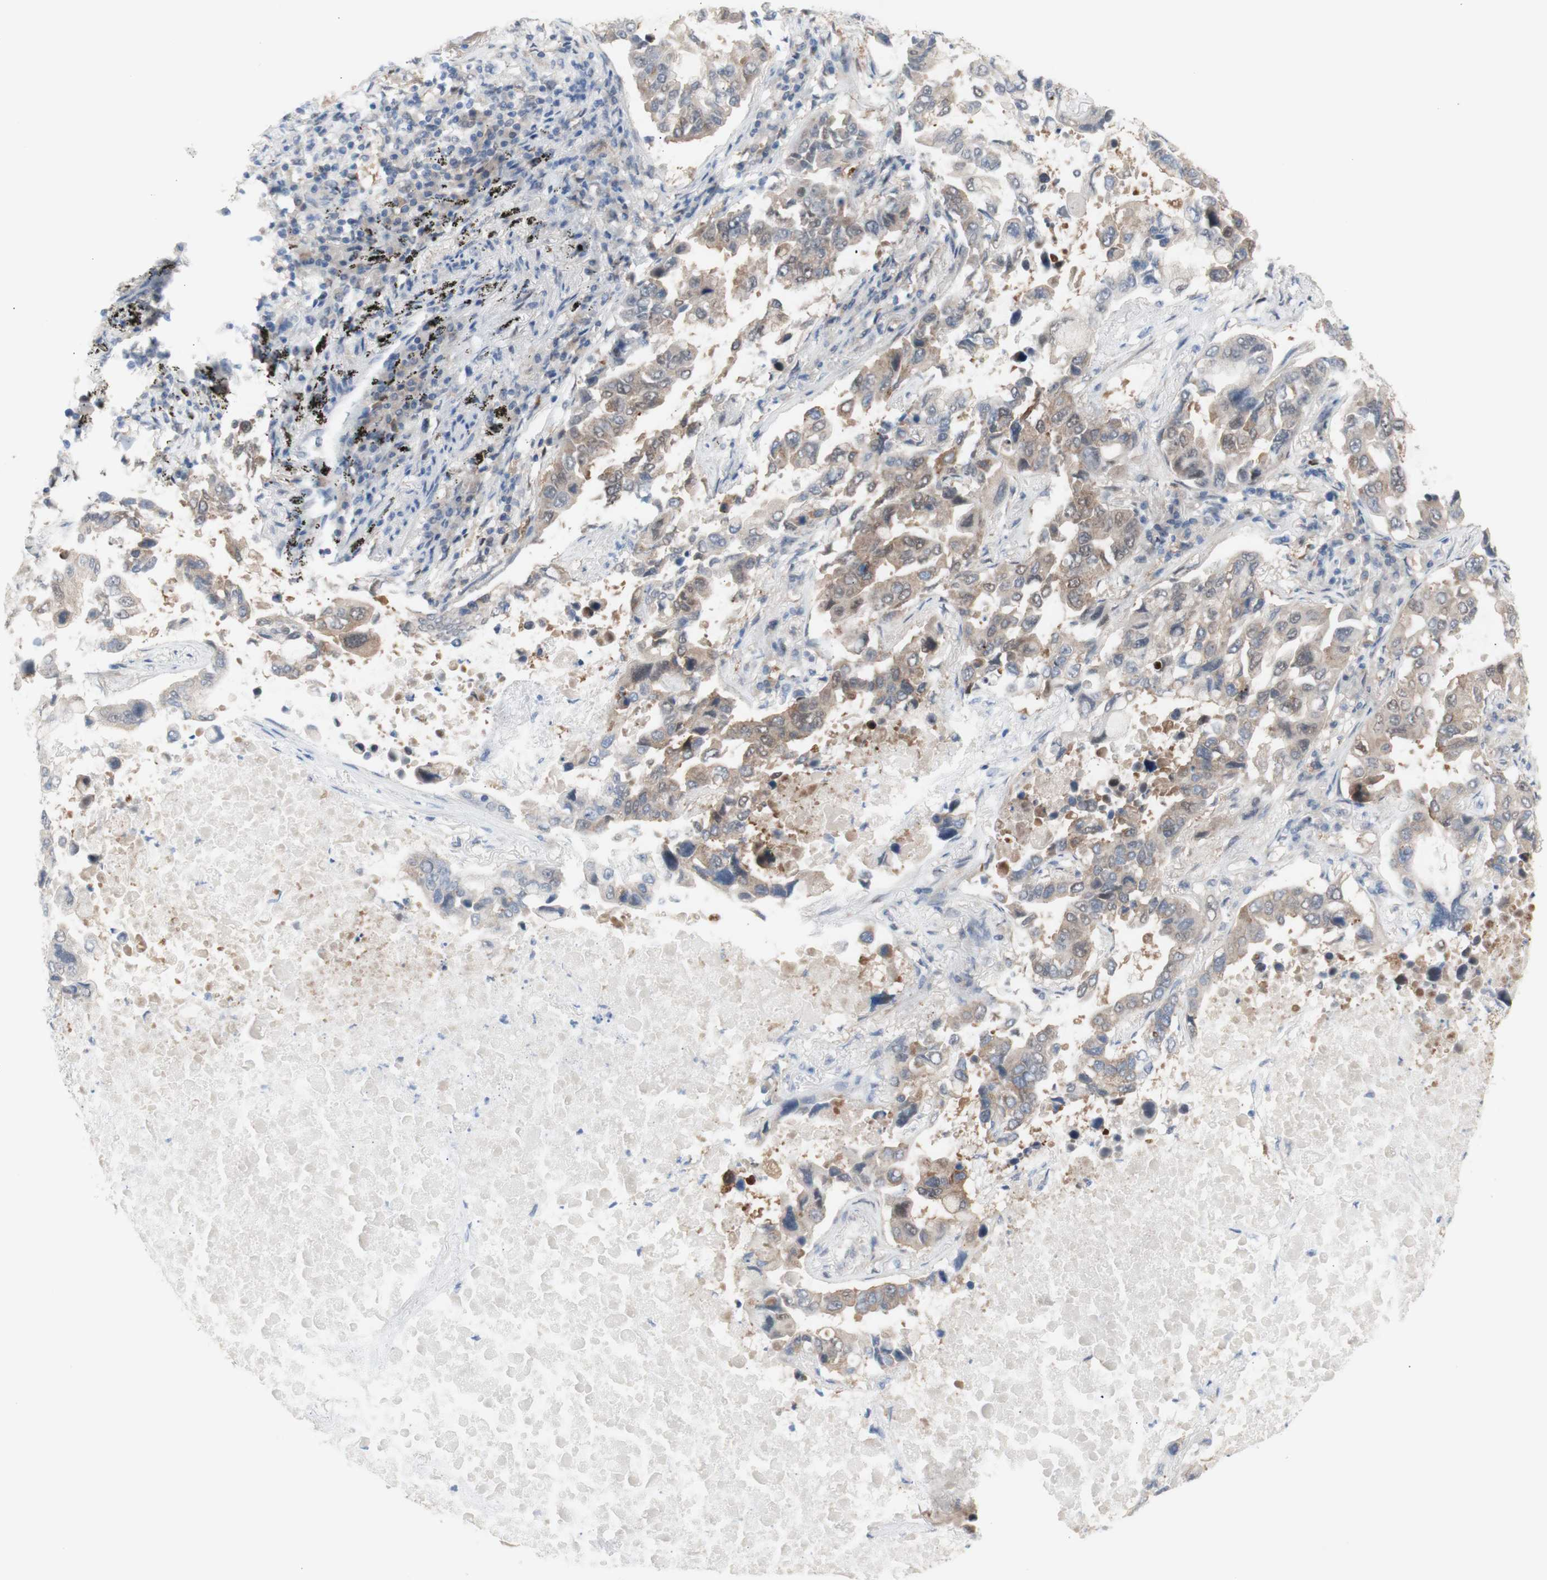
{"staining": {"intensity": "moderate", "quantity": "25%-75%", "location": "cytoplasmic/membranous"}, "tissue": "lung cancer", "cell_type": "Tumor cells", "image_type": "cancer", "snomed": [{"axis": "morphology", "description": "Adenocarcinoma, NOS"}, {"axis": "topography", "description": "Lung"}], "caption": "A medium amount of moderate cytoplasmic/membranous staining is identified in about 25%-75% of tumor cells in lung cancer tissue. The staining was performed using DAB to visualize the protein expression in brown, while the nuclei were stained in blue with hematoxylin (Magnification: 20x).", "gene": "PRMT5", "patient": {"sex": "male", "age": 64}}